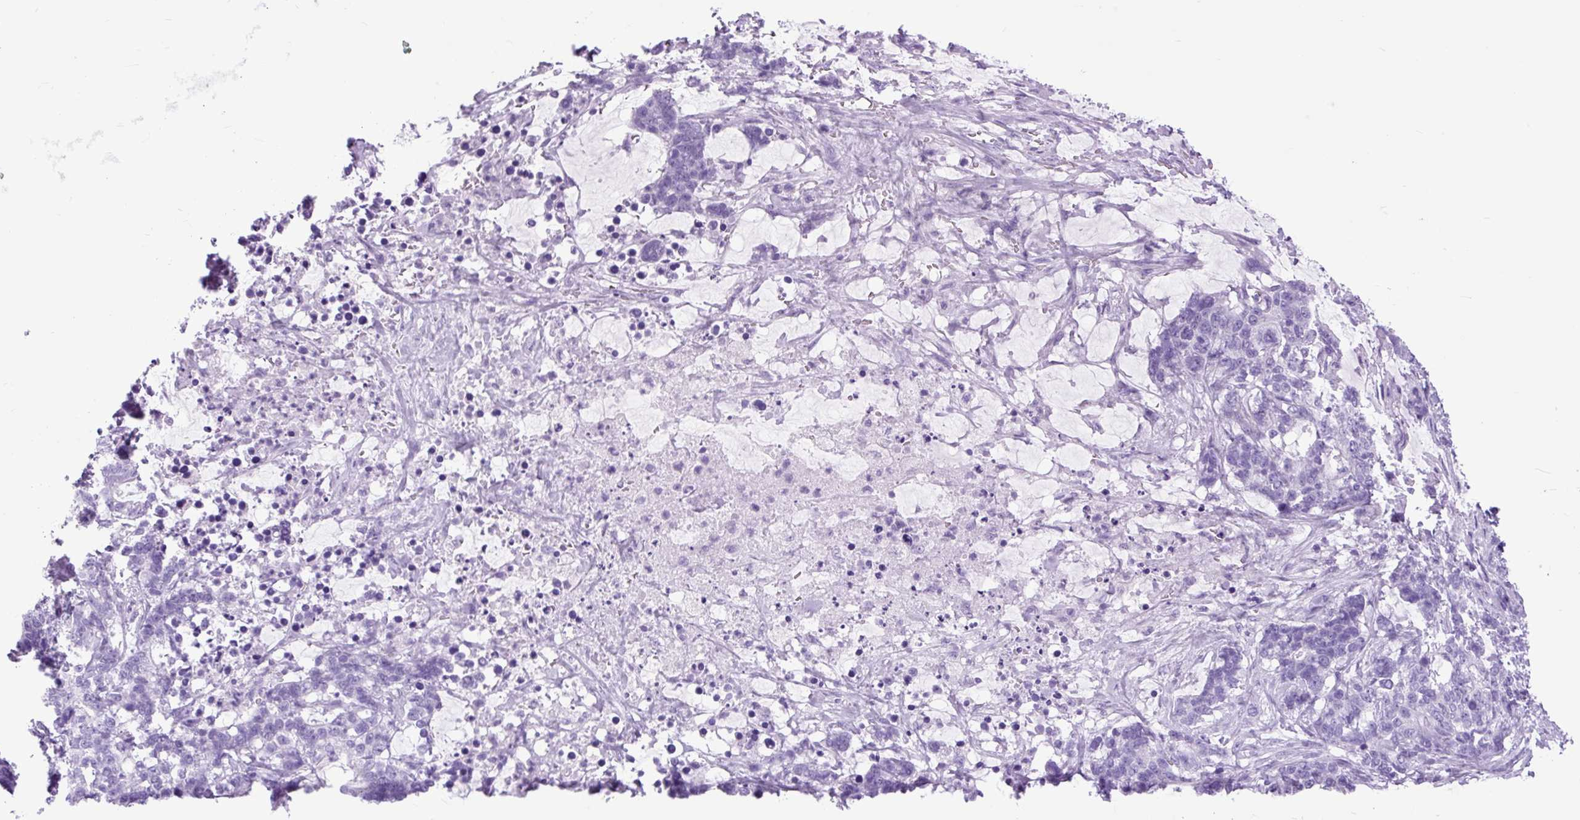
{"staining": {"intensity": "negative", "quantity": "none", "location": "none"}, "tissue": "stomach cancer", "cell_type": "Tumor cells", "image_type": "cancer", "snomed": [{"axis": "morphology", "description": "Normal tissue, NOS"}, {"axis": "morphology", "description": "Adenocarcinoma, NOS"}, {"axis": "topography", "description": "Stomach"}], "caption": "Immunohistochemical staining of human adenocarcinoma (stomach) reveals no significant expression in tumor cells. (IHC, brightfield microscopy, high magnification).", "gene": "DPP6", "patient": {"sex": "female", "age": 64}}